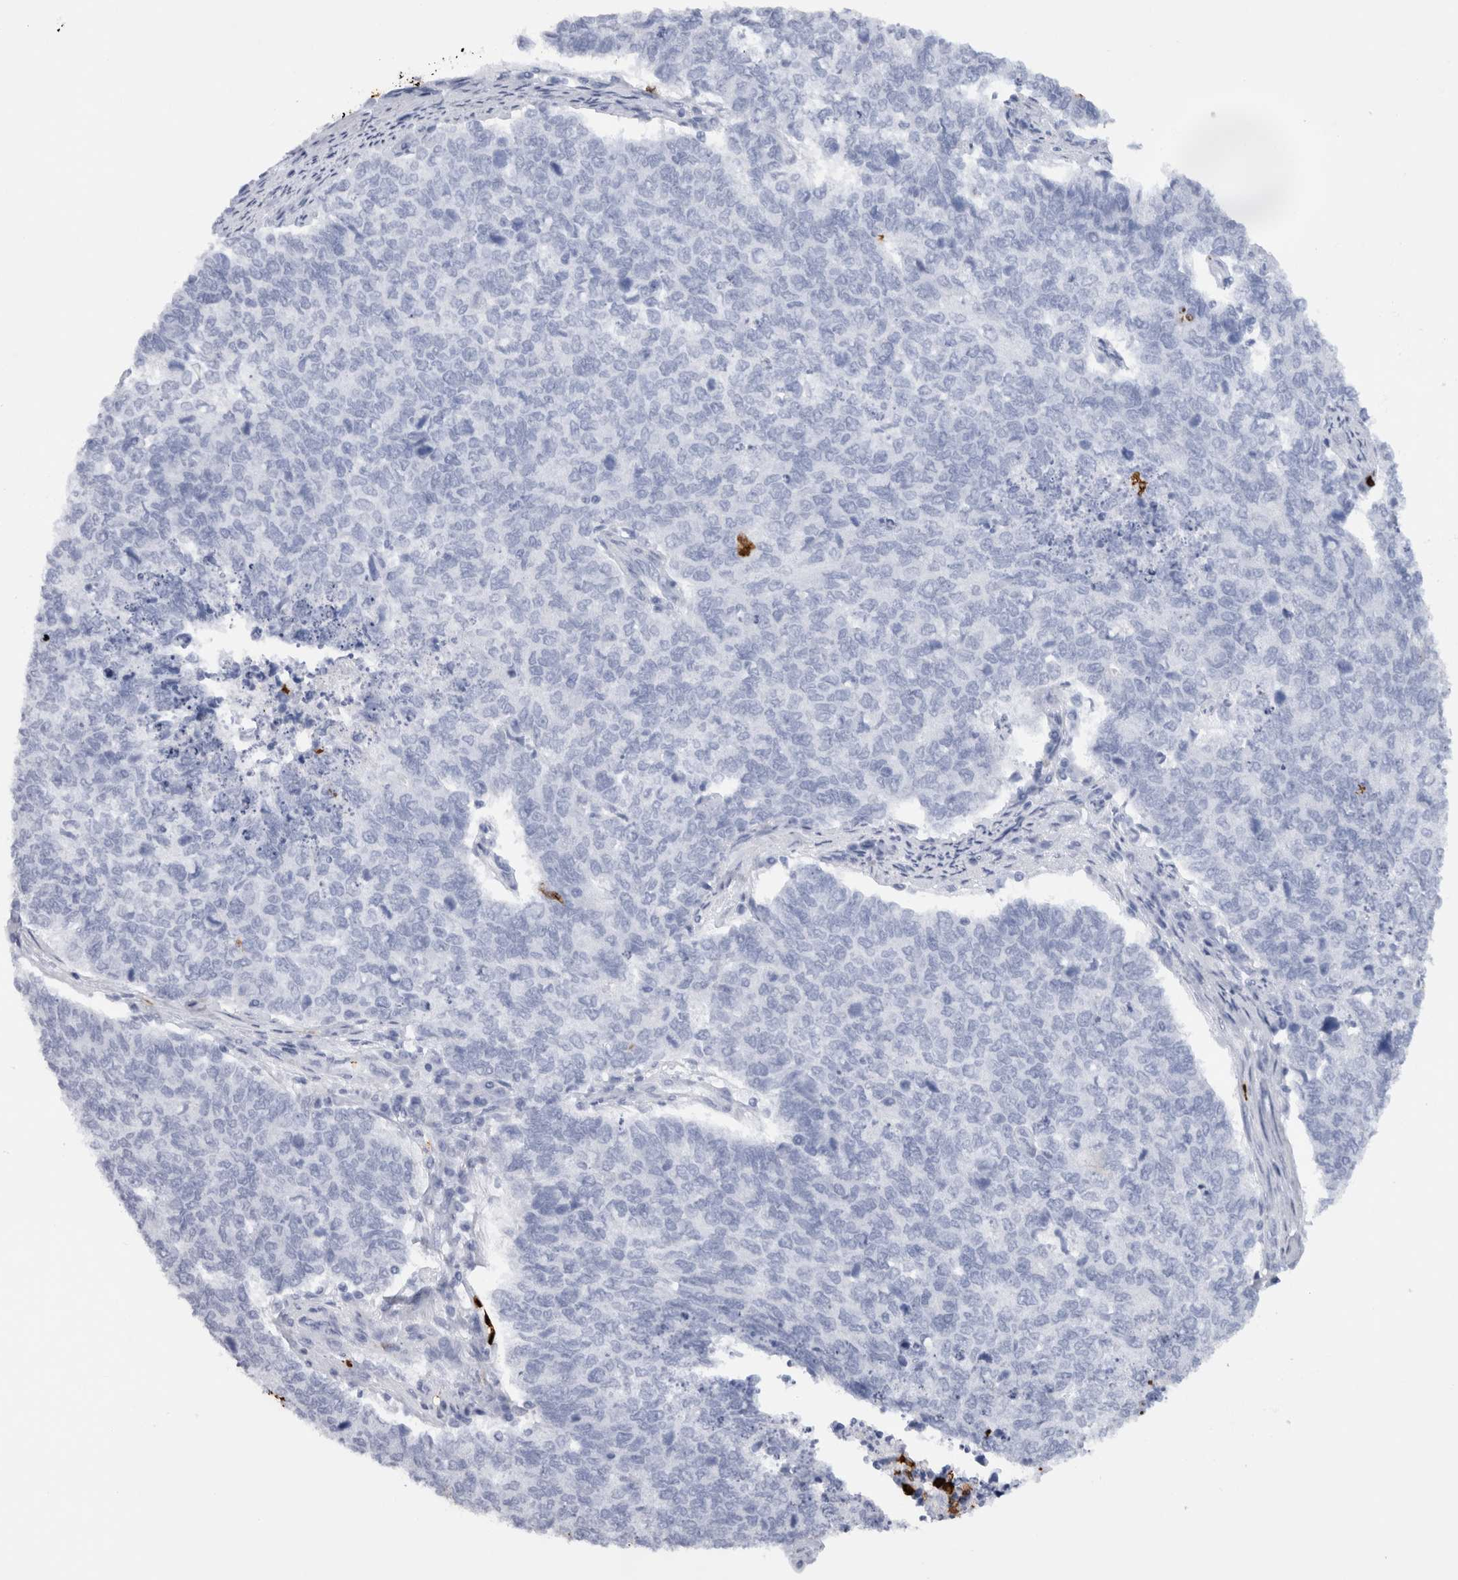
{"staining": {"intensity": "negative", "quantity": "none", "location": "none"}, "tissue": "cervical cancer", "cell_type": "Tumor cells", "image_type": "cancer", "snomed": [{"axis": "morphology", "description": "Squamous cell carcinoma, NOS"}, {"axis": "topography", "description": "Cervix"}], "caption": "Immunohistochemistry (IHC) of cervical squamous cell carcinoma demonstrates no expression in tumor cells. (Brightfield microscopy of DAB immunohistochemistry at high magnification).", "gene": "S100A8", "patient": {"sex": "female", "age": 63}}